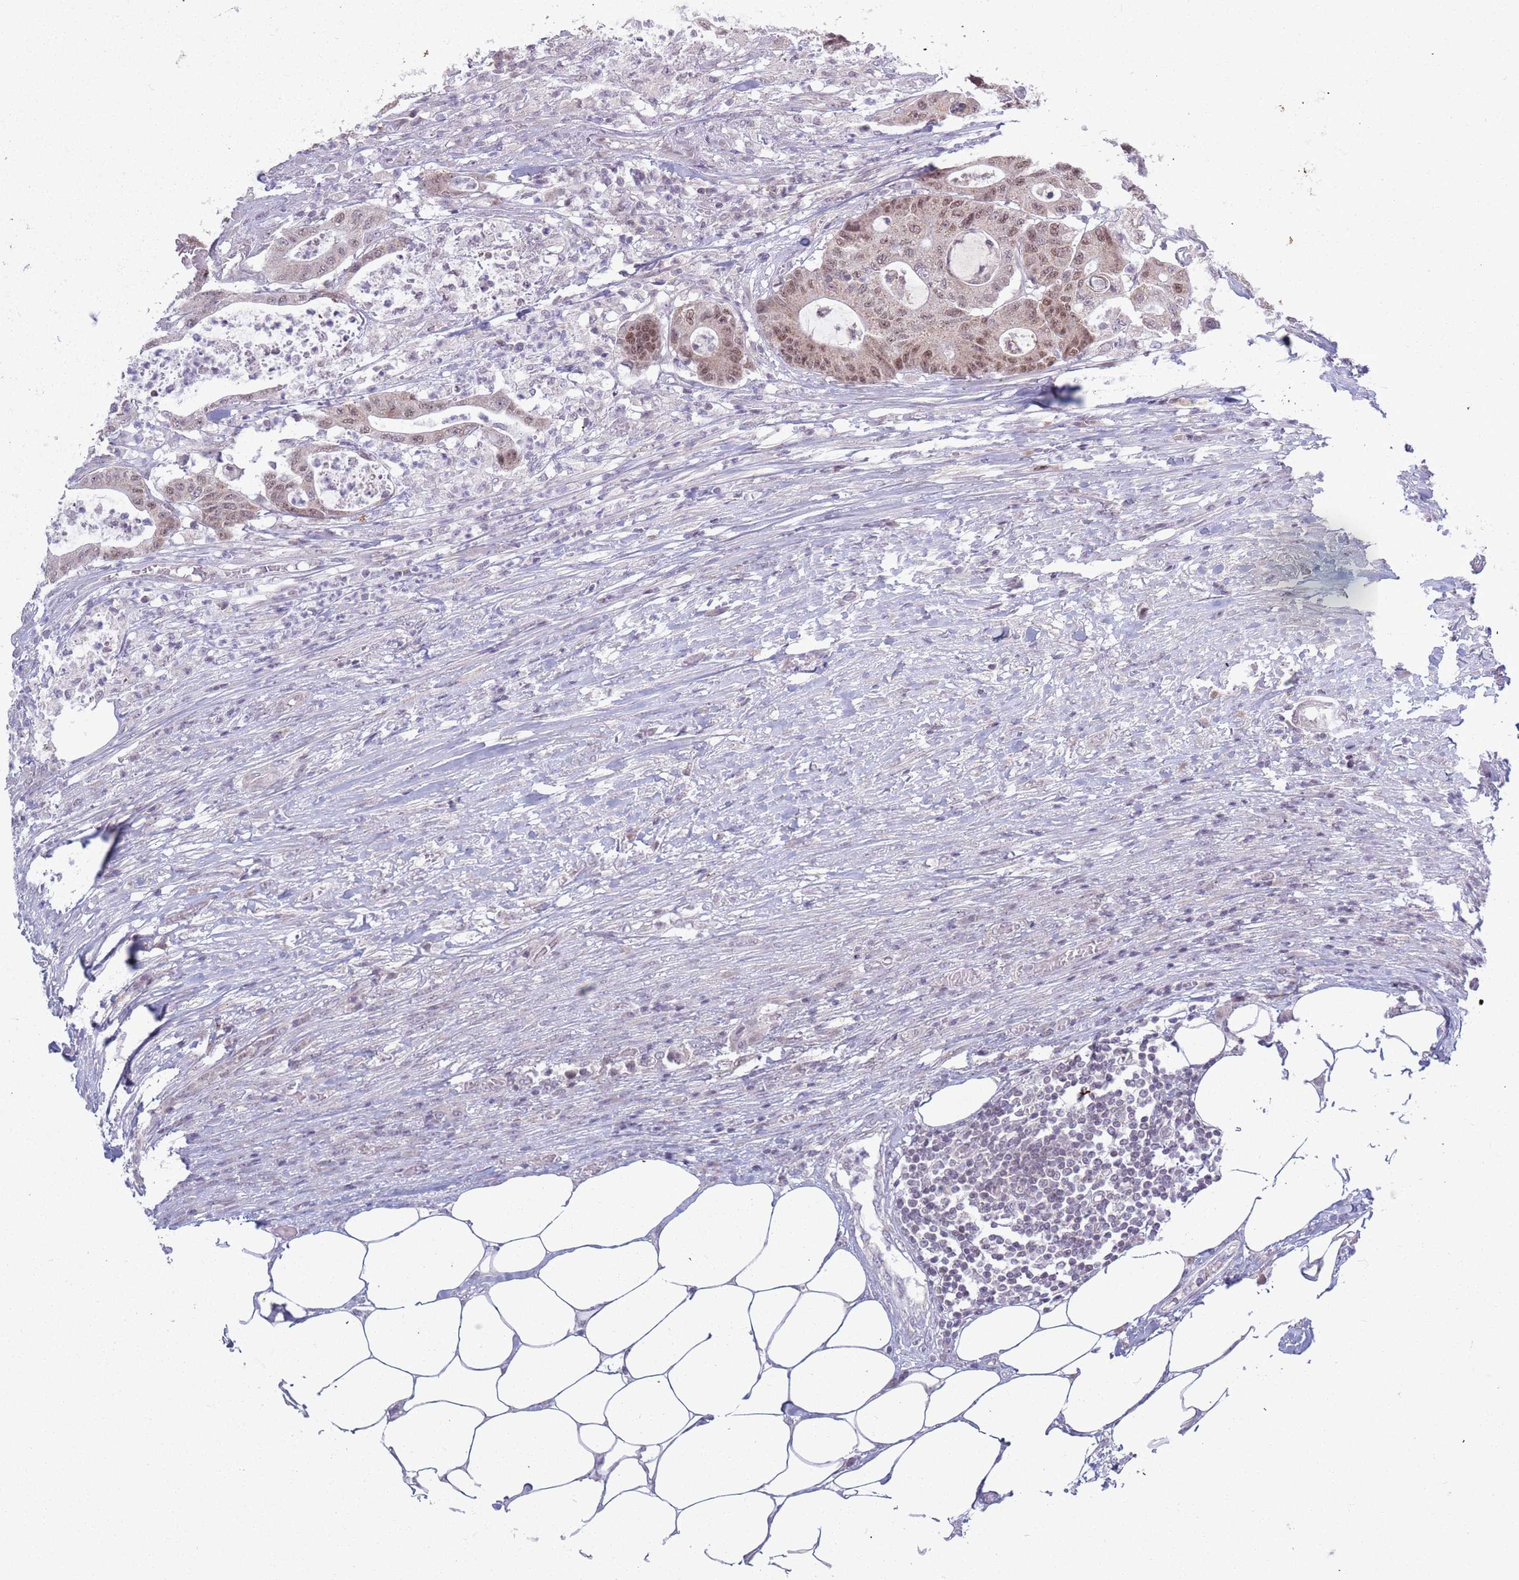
{"staining": {"intensity": "moderate", "quantity": ">75%", "location": "nuclear"}, "tissue": "colorectal cancer", "cell_type": "Tumor cells", "image_type": "cancer", "snomed": [{"axis": "morphology", "description": "Adenocarcinoma, NOS"}, {"axis": "topography", "description": "Colon"}], "caption": "An image showing moderate nuclear staining in approximately >75% of tumor cells in adenocarcinoma (colorectal), as visualized by brown immunohistochemical staining.", "gene": "MRPL34", "patient": {"sex": "female", "age": 84}}